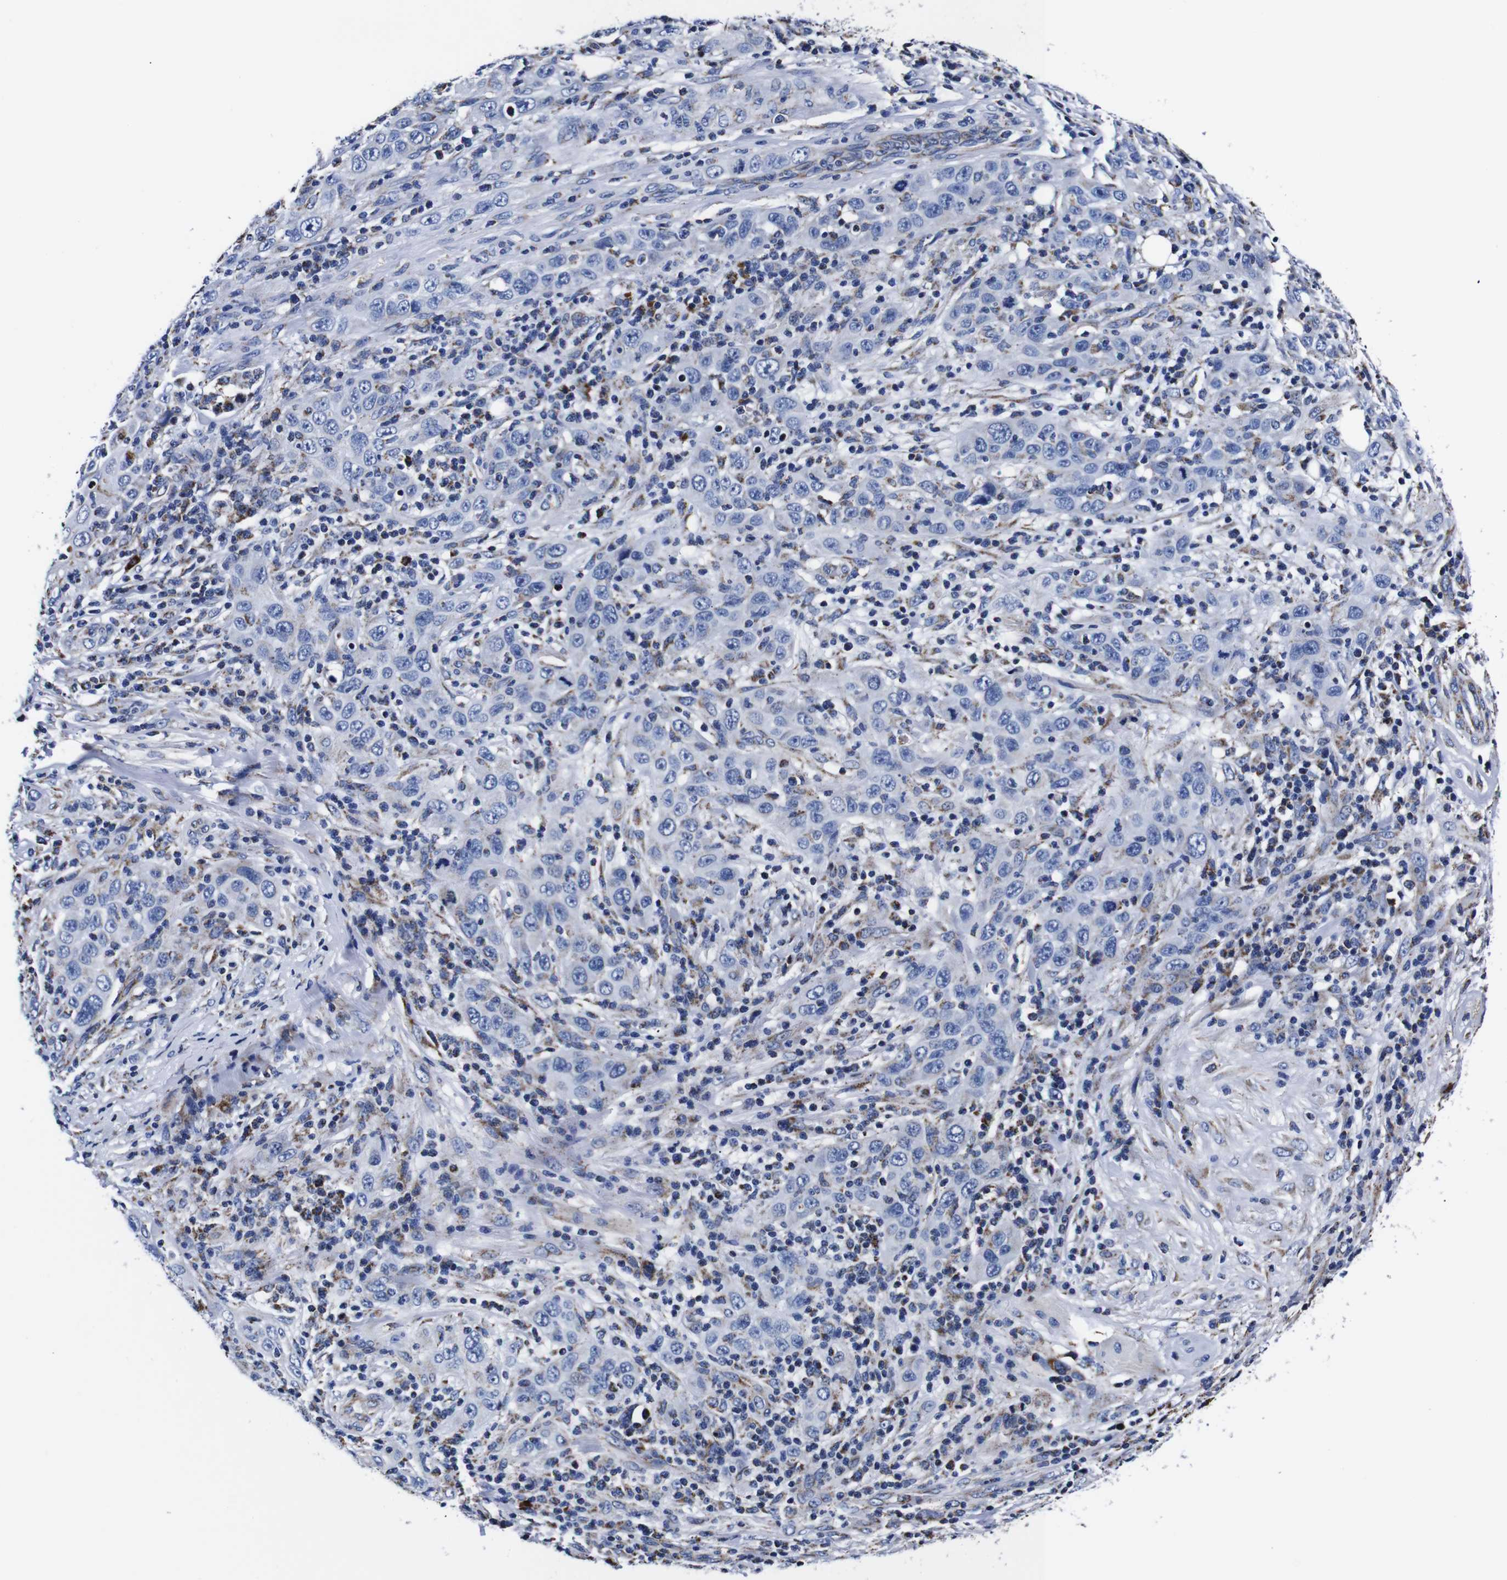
{"staining": {"intensity": "negative", "quantity": "none", "location": "none"}, "tissue": "skin cancer", "cell_type": "Tumor cells", "image_type": "cancer", "snomed": [{"axis": "morphology", "description": "Squamous cell carcinoma, NOS"}, {"axis": "topography", "description": "Skin"}], "caption": "IHC micrograph of neoplastic tissue: skin cancer (squamous cell carcinoma) stained with DAB demonstrates no significant protein staining in tumor cells.", "gene": "FKBP9", "patient": {"sex": "female", "age": 88}}